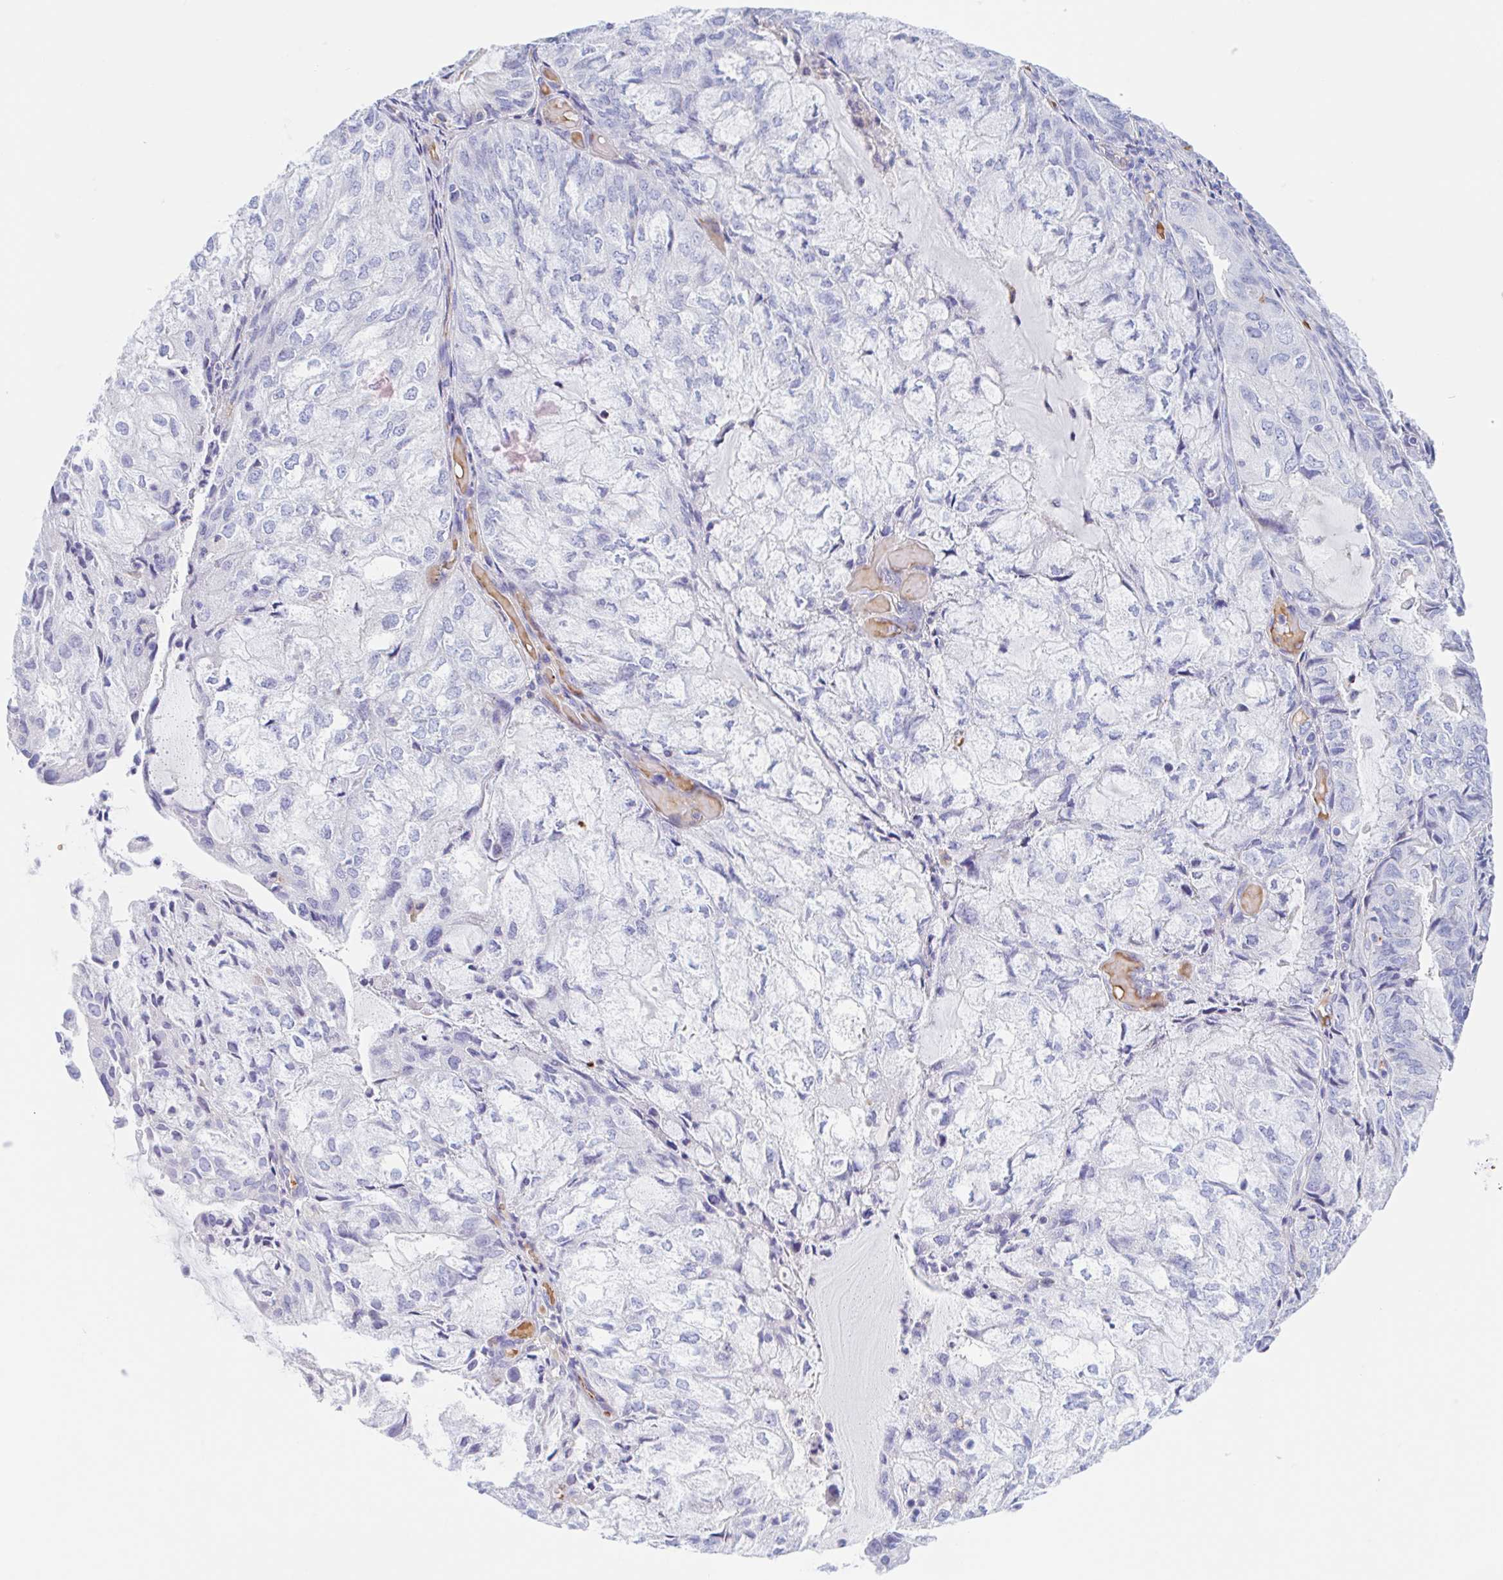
{"staining": {"intensity": "negative", "quantity": "none", "location": "none"}, "tissue": "endometrial cancer", "cell_type": "Tumor cells", "image_type": "cancer", "snomed": [{"axis": "morphology", "description": "Adenocarcinoma, NOS"}, {"axis": "topography", "description": "Endometrium"}], "caption": "The immunohistochemistry micrograph has no significant positivity in tumor cells of adenocarcinoma (endometrial) tissue.", "gene": "ANKRD9", "patient": {"sex": "female", "age": 81}}